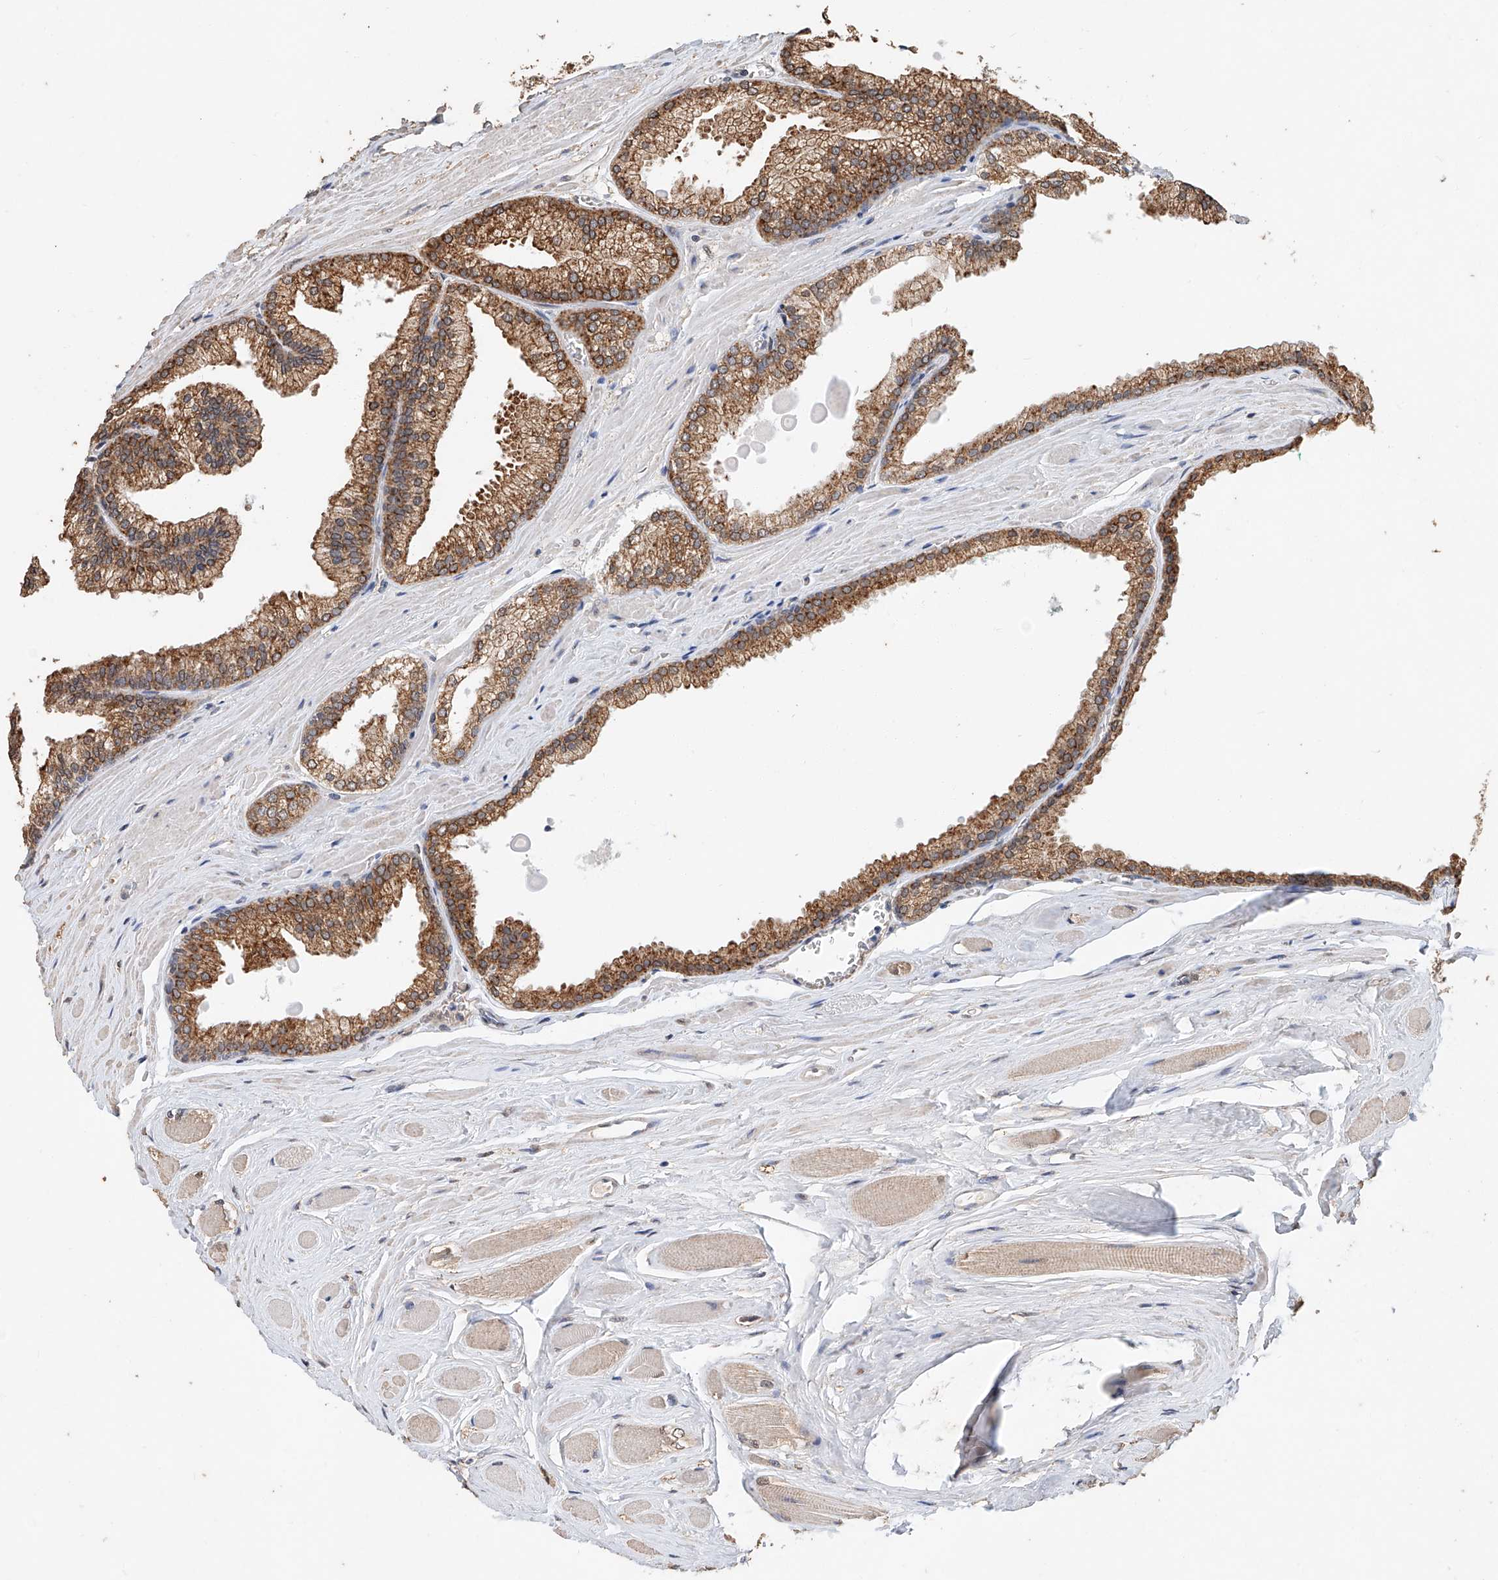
{"staining": {"intensity": "moderate", "quantity": ">75%", "location": "cytoplasmic/membranous"}, "tissue": "prostate cancer", "cell_type": "Tumor cells", "image_type": "cancer", "snomed": [{"axis": "morphology", "description": "Adenocarcinoma, Low grade"}, {"axis": "topography", "description": "Prostate"}], "caption": "Protein staining by IHC exhibits moderate cytoplasmic/membranous expression in approximately >75% of tumor cells in prostate cancer (low-grade adenocarcinoma).", "gene": "CERS4", "patient": {"sex": "male", "age": 59}}